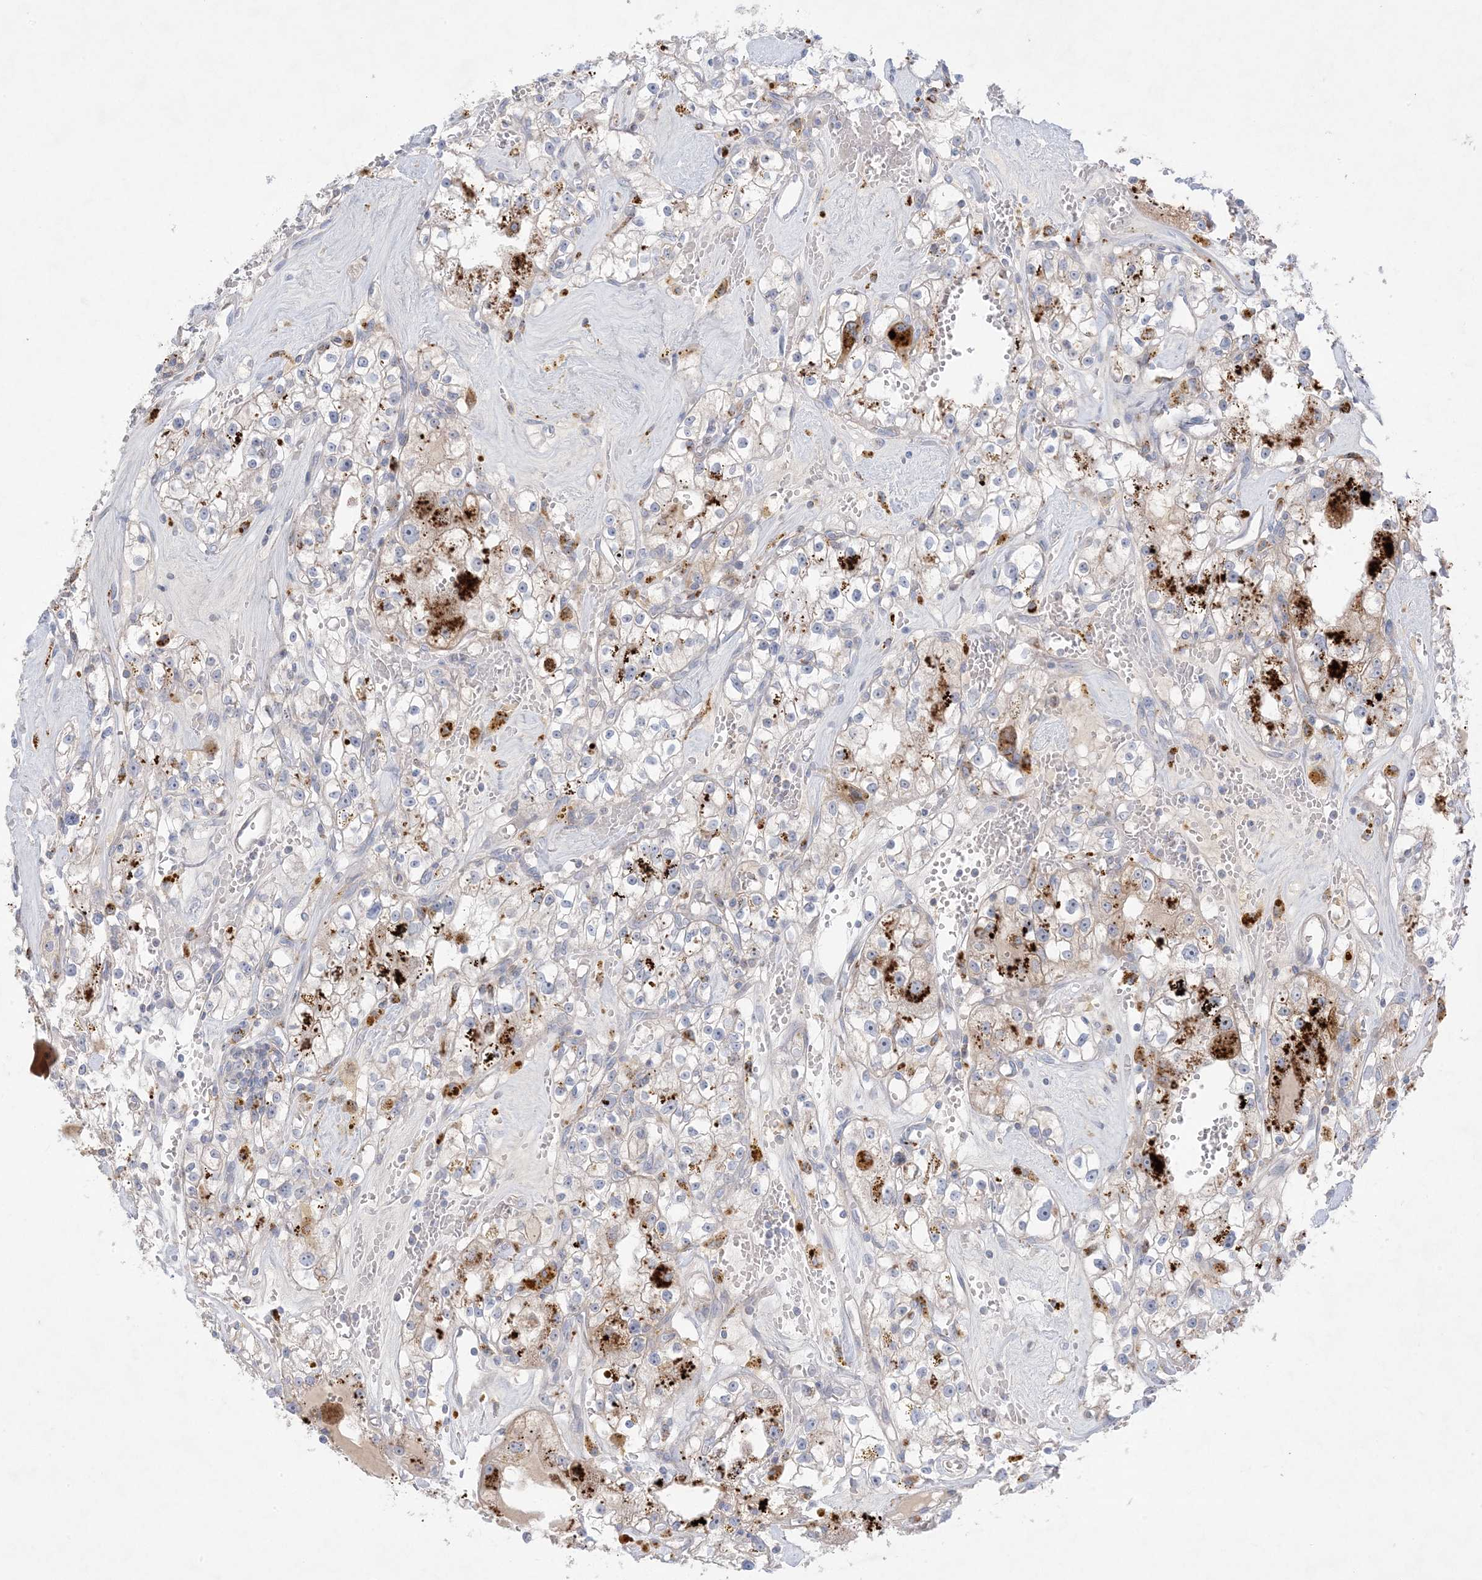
{"staining": {"intensity": "strong", "quantity": "<25%", "location": "cytoplasmic/membranous"}, "tissue": "renal cancer", "cell_type": "Tumor cells", "image_type": "cancer", "snomed": [{"axis": "morphology", "description": "Adenocarcinoma, NOS"}, {"axis": "topography", "description": "Kidney"}], "caption": "Protein staining of renal adenocarcinoma tissue demonstrates strong cytoplasmic/membranous staining in about <25% of tumor cells. (DAB IHC, brown staining for protein, blue staining for nuclei).", "gene": "KCTD6", "patient": {"sex": "male", "age": 56}}